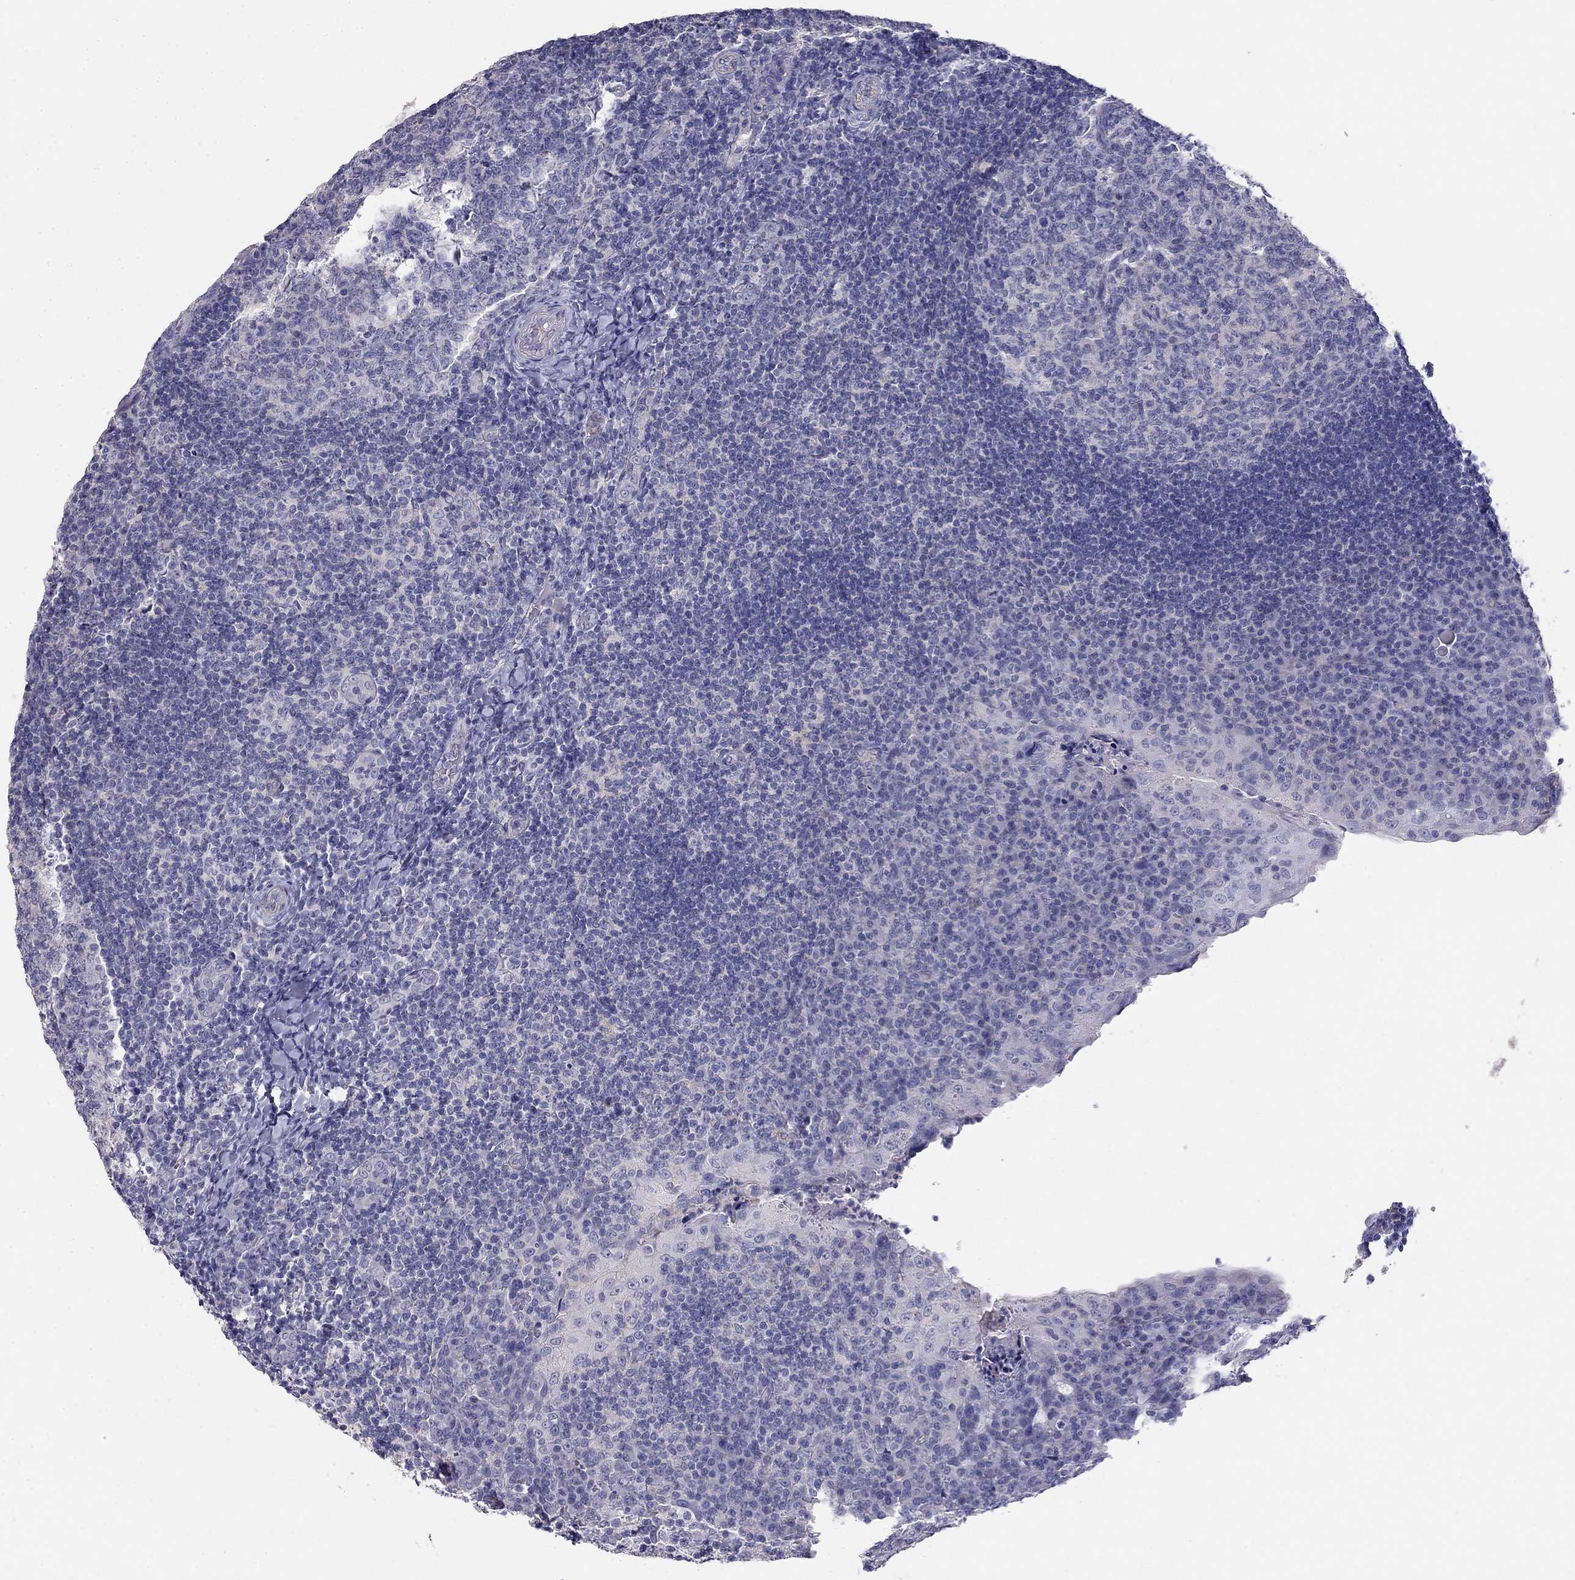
{"staining": {"intensity": "negative", "quantity": "none", "location": "none"}, "tissue": "tonsil", "cell_type": "Germinal center cells", "image_type": "normal", "snomed": [{"axis": "morphology", "description": "Normal tissue, NOS"}, {"axis": "topography", "description": "Tonsil"}], "caption": "DAB (3,3'-diaminobenzidine) immunohistochemical staining of unremarkable tonsil displays no significant expression in germinal center cells.", "gene": "LY6H", "patient": {"sex": "male", "age": 17}}